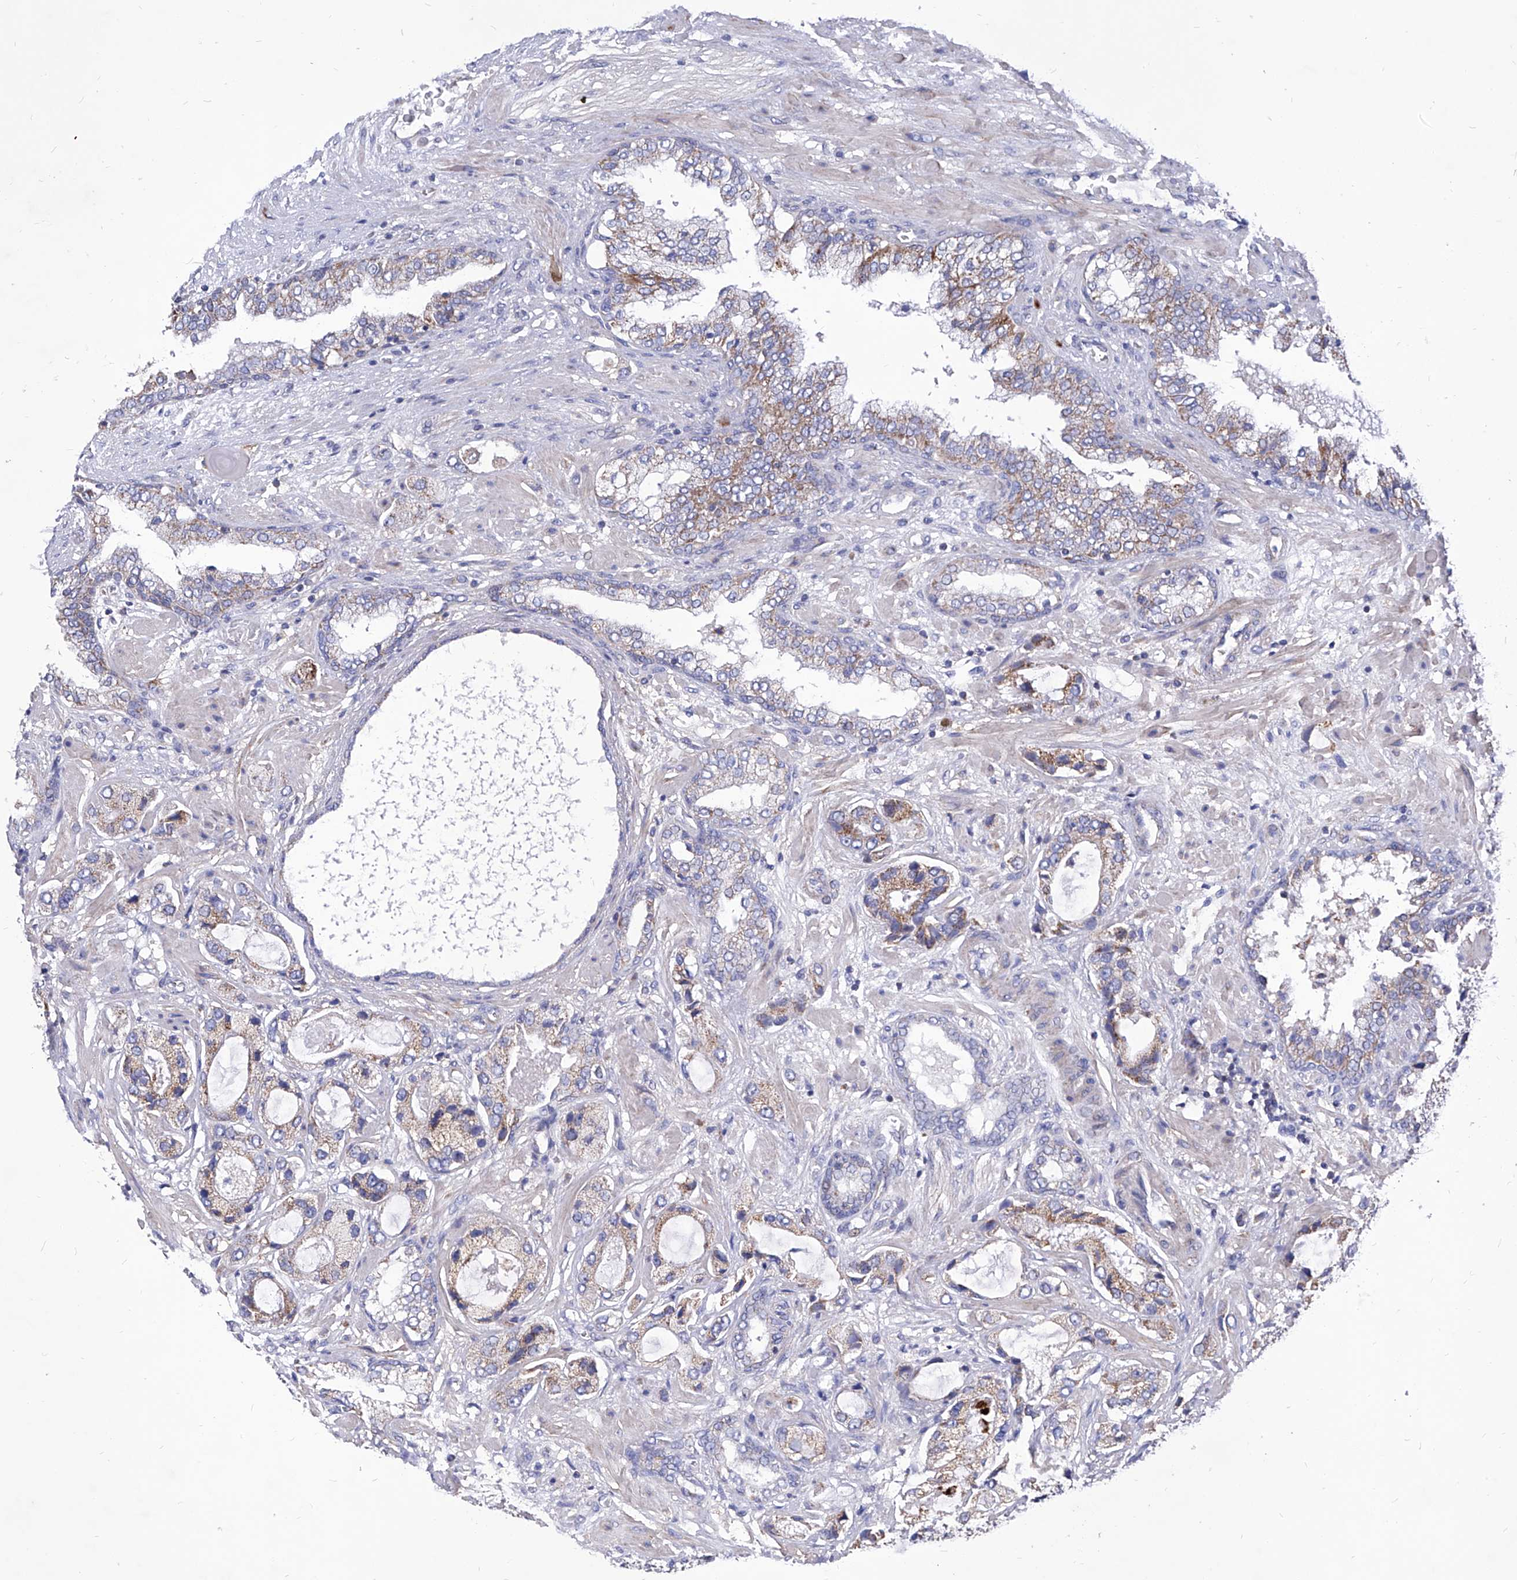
{"staining": {"intensity": "moderate", "quantity": "25%-75%", "location": "cytoplasmic/membranous"}, "tissue": "prostate cancer", "cell_type": "Tumor cells", "image_type": "cancer", "snomed": [{"axis": "morphology", "description": "Normal tissue, NOS"}, {"axis": "morphology", "description": "Adenocarcinoma, High grade"}, {"axis": "topography", "description": "Prostate"}, {"axis": "topography", "description": "Peripheral nerve tissue"}], "caption": "Approximately 25%-75% of tumor cells in human prostate high-grade adenocarcinoma display moderate cytoplasmic/membranous protein staining as visualized by brown immunohistochemical staining.", "gene": "HRNR", "patient": {"sex": "male", "age": 59}}